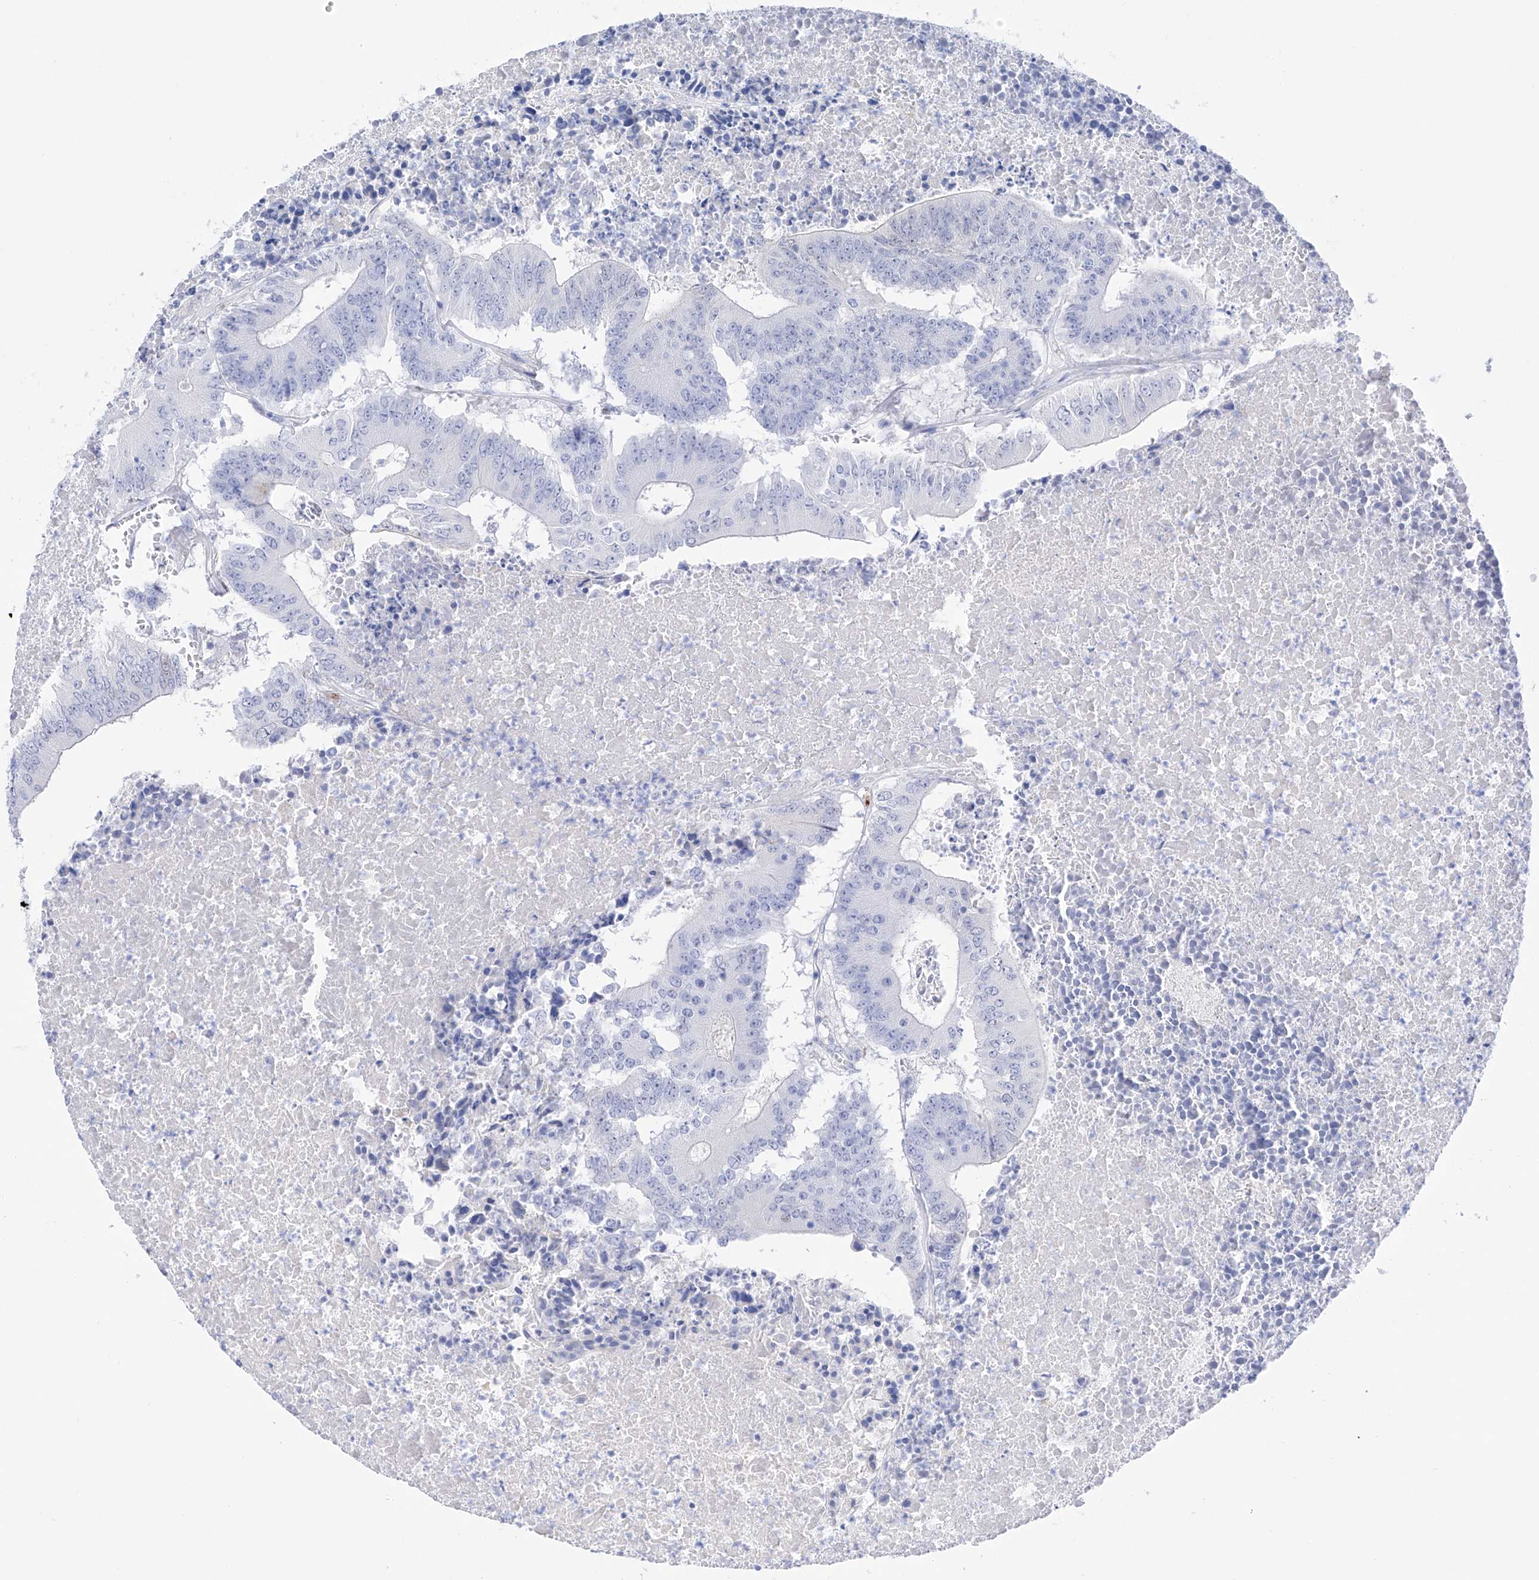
{"staining": {"intensity": "negative", "quantity": "none", "location": "none"}, "tissue": "colorectal cancer", "cell_type": "Tumor cells", "image_type": "cancer", "snomed": [{"axis": "morphology", "description": "Adenocarcinoma, NOS"}, {"axis": "topography", "description": "Colon"}], "caption": "Immunohistochemical staining of human colorectal adenocarcinoma reveals no significant expression in tumor cells.", "gene": "TRPC7", "patient": {"sex": "male", "age": 87}}